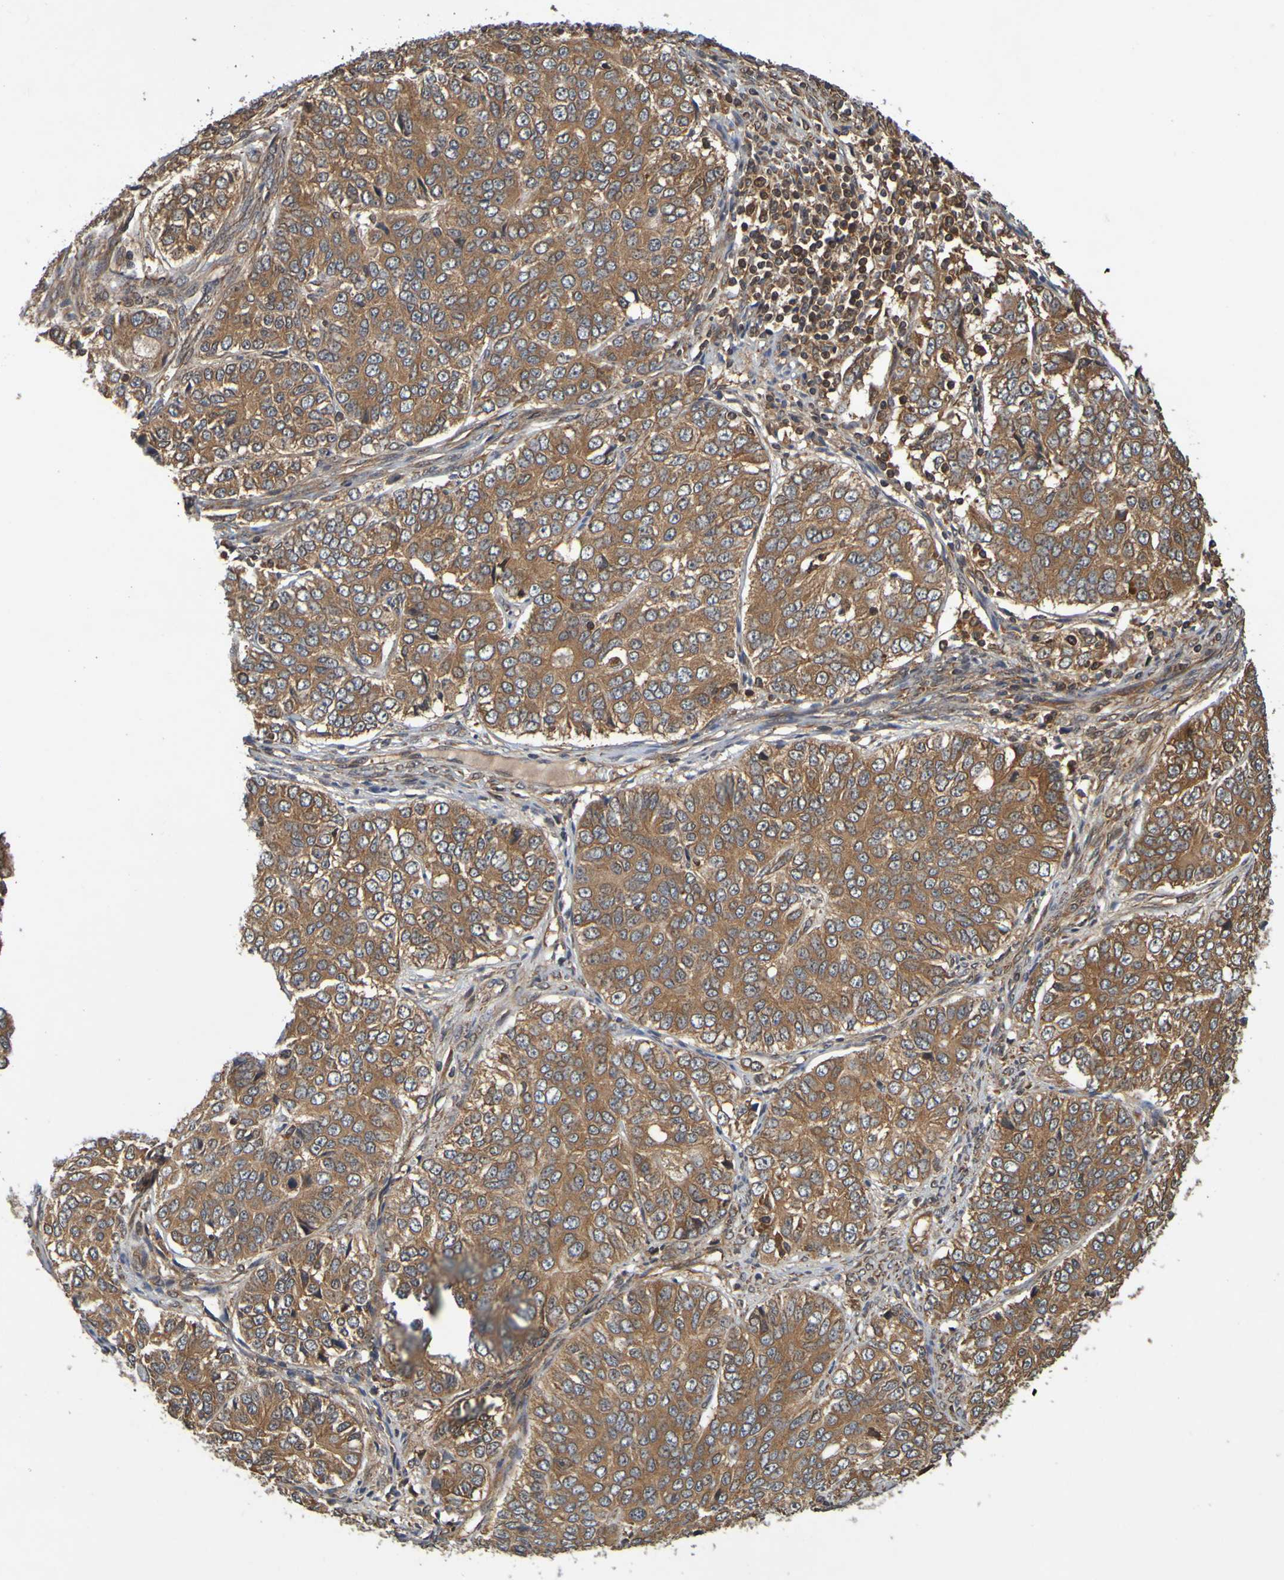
{"staining": {"intensity": "moderate", "quantity": ">75%", "location": "cytoplasmic/membranous"}, "tissue": "ovarian cancer", "cell_type": "Tumor cells", "image_type": "cancer", "snomed": [{"axis": "morphology", "description": "Carcinoma, endometroid"}, {"axis": "topography", "description": "Ovary"}], "caption": "Human ovarian cancer (endometroid carcinoma) stained for a protein (brown) displays moderate cytoplasmic/membranous positive positivity in approximately >75% of tumor cells.", "gene": "OCRL", "patient": {"sex": "female", "age": 51}}